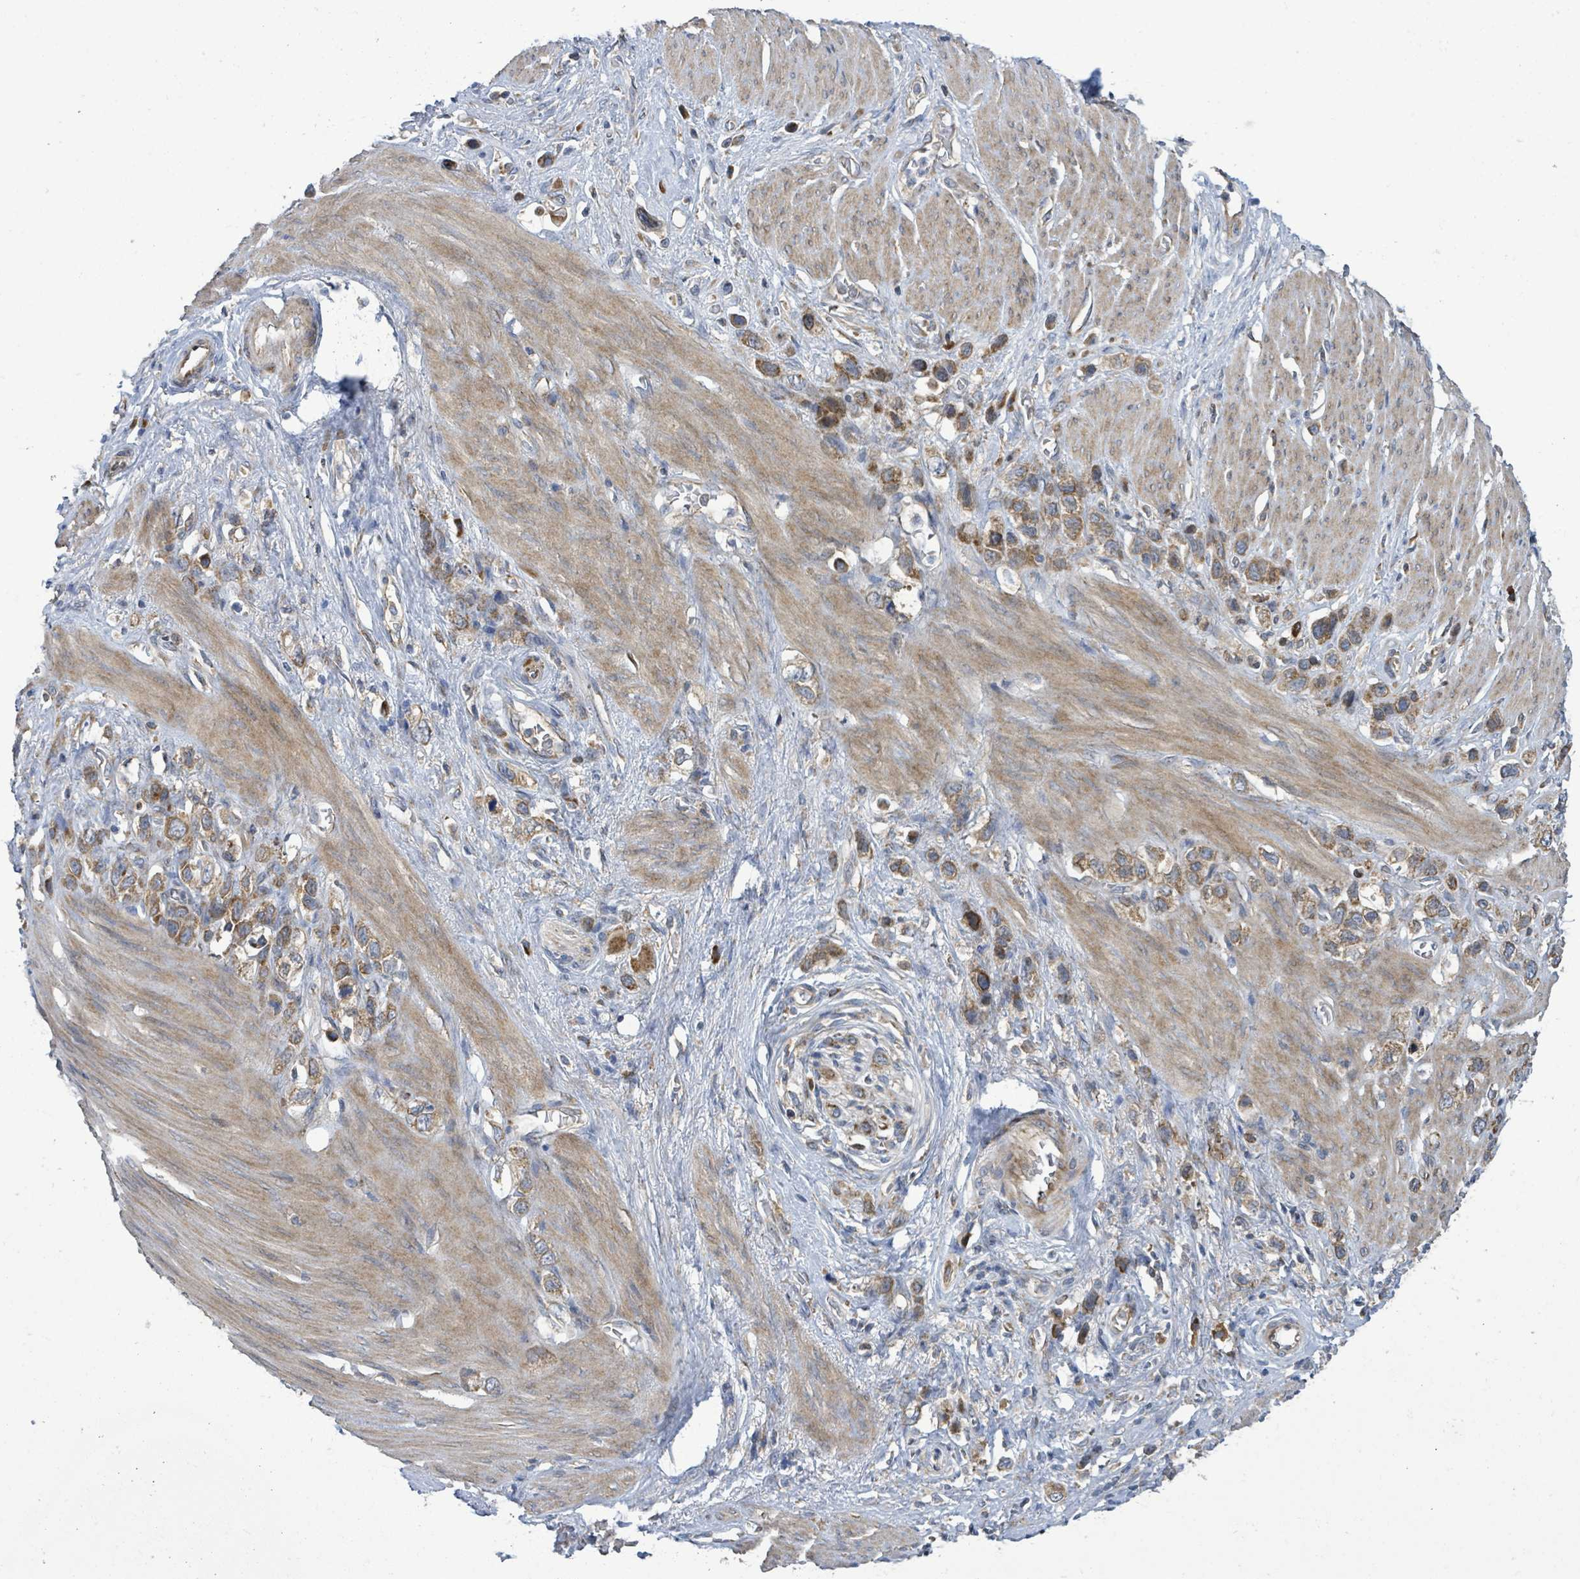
{"staining": {"intensity": "moderate", "quantity": ">75%", "location": "cytoplasmic/membranous"}, "tissue": "stomach cancer", "cell_type": "Tumor cells", "image_type": "cancer", "snomed": [{"axis": "morphology", "description": "Adenocarcinoma, NOS"}, {"axis": "topography", "description": "Stomach"}], "caption": "This is a micrograph of immunohistochemistry (IHC) staining of stomach cancer (adenocarcinoma), which shows moderate staining in the cytoplasmic/membranous of tumor cells.", "gene": "NOMO1", "patient": {"sex": "female", "age": 65}}